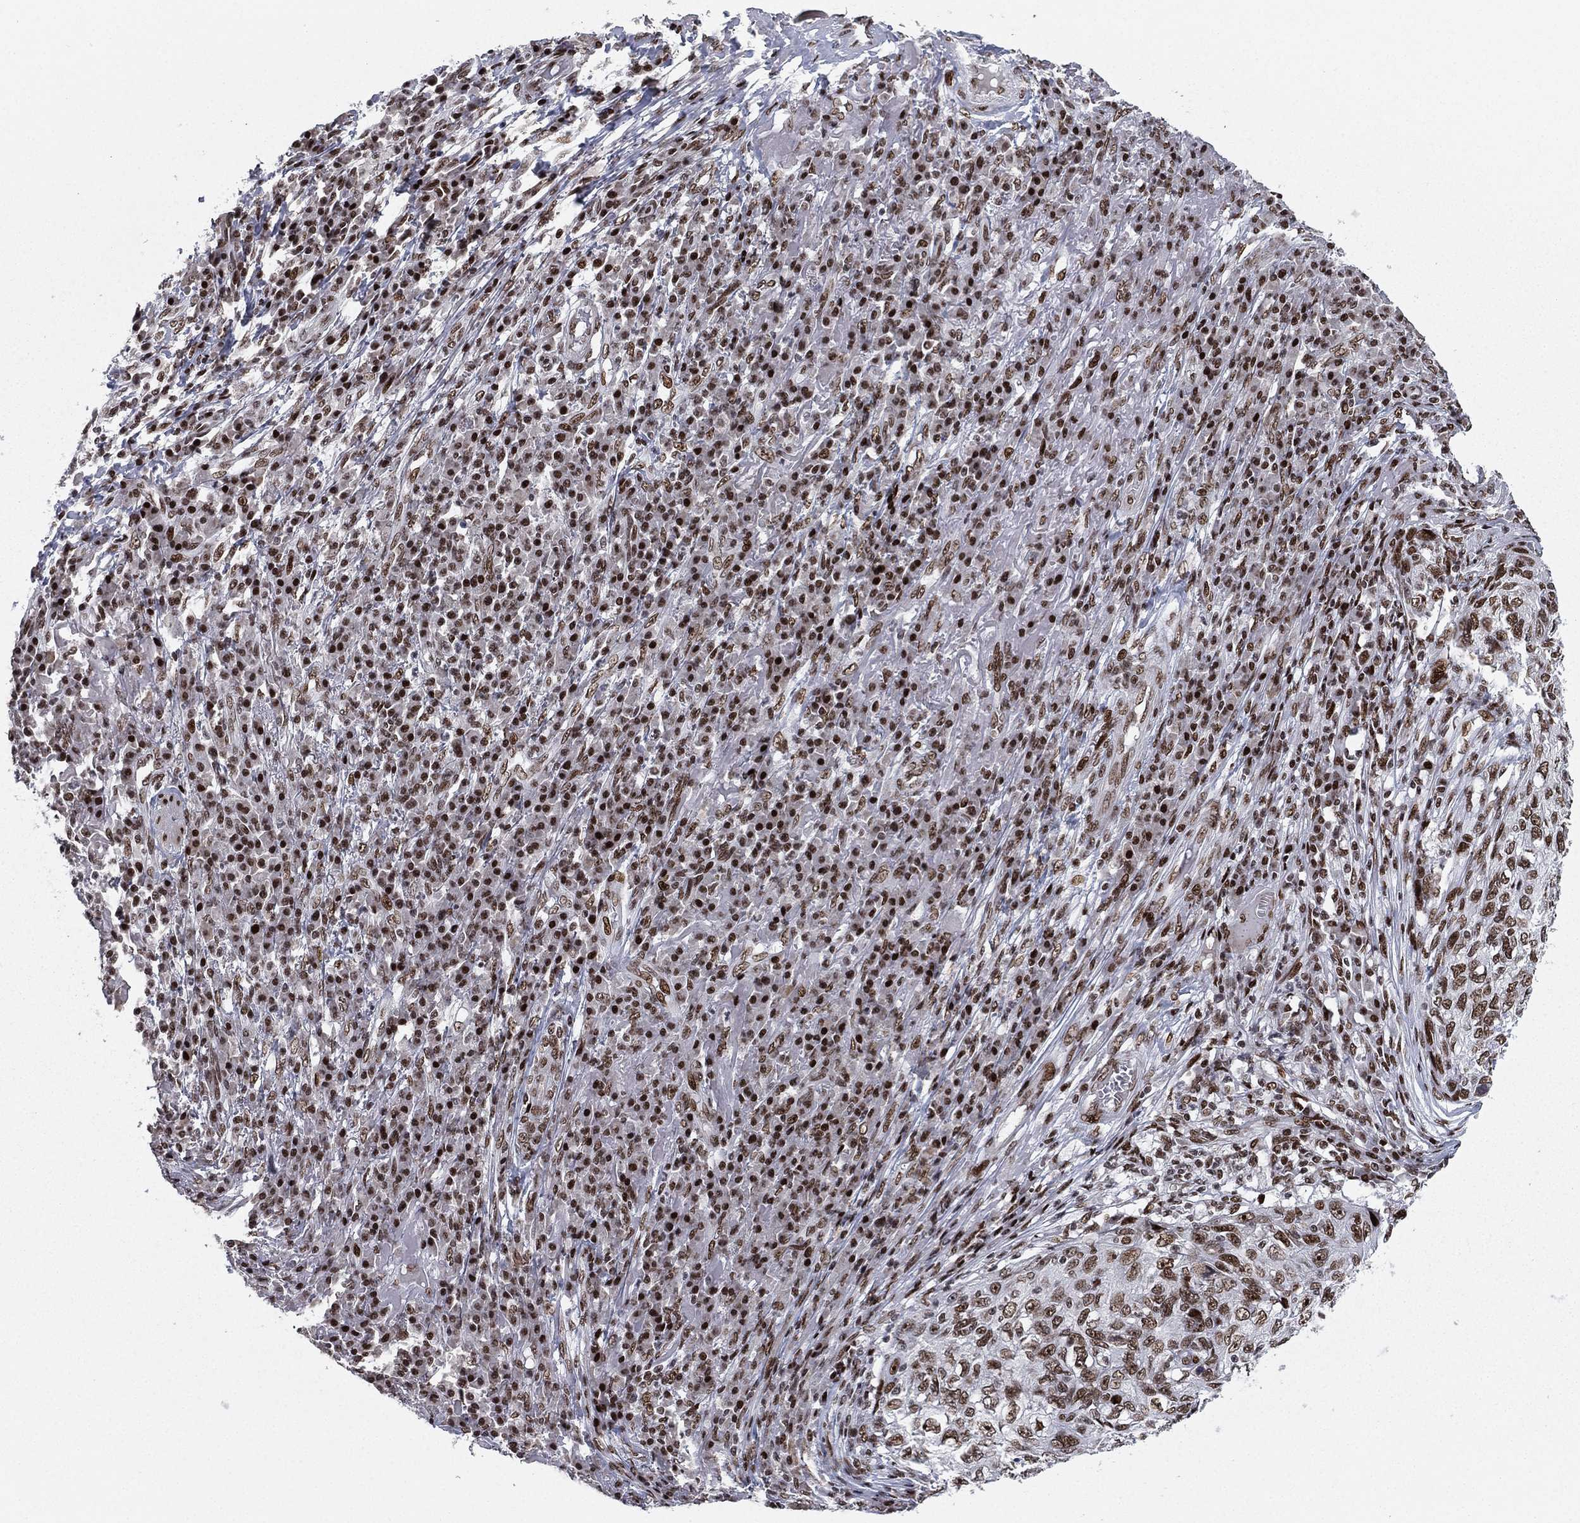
{"staining": {"intensity": "strong", "quantity": ">75%", "location": "nuclear"}, "tissue": "skin cancer", "cell_type": "Tumor cells", "image_type": "cancer", "snomed": [{"axis": "morphology", "description": "Squamous cell carcinoma, NOS"}, {"axis": "topography", "description": "Skin"}], "caption": "Immunohistochemistry staining of skin cancer (squamous cell carcinoma), which exhibits high levels of strong nuclear staining in about >75% of tumor cells indicating strong nuclear protein staining. The staining was performed using DAB (3,3'-diaminobenzidine) (brown) for protein detection and nuclei were counterstained in hematoxylin (blue).", "gene": "RTF1", "patient": {"sex": "male", "age": 92}}